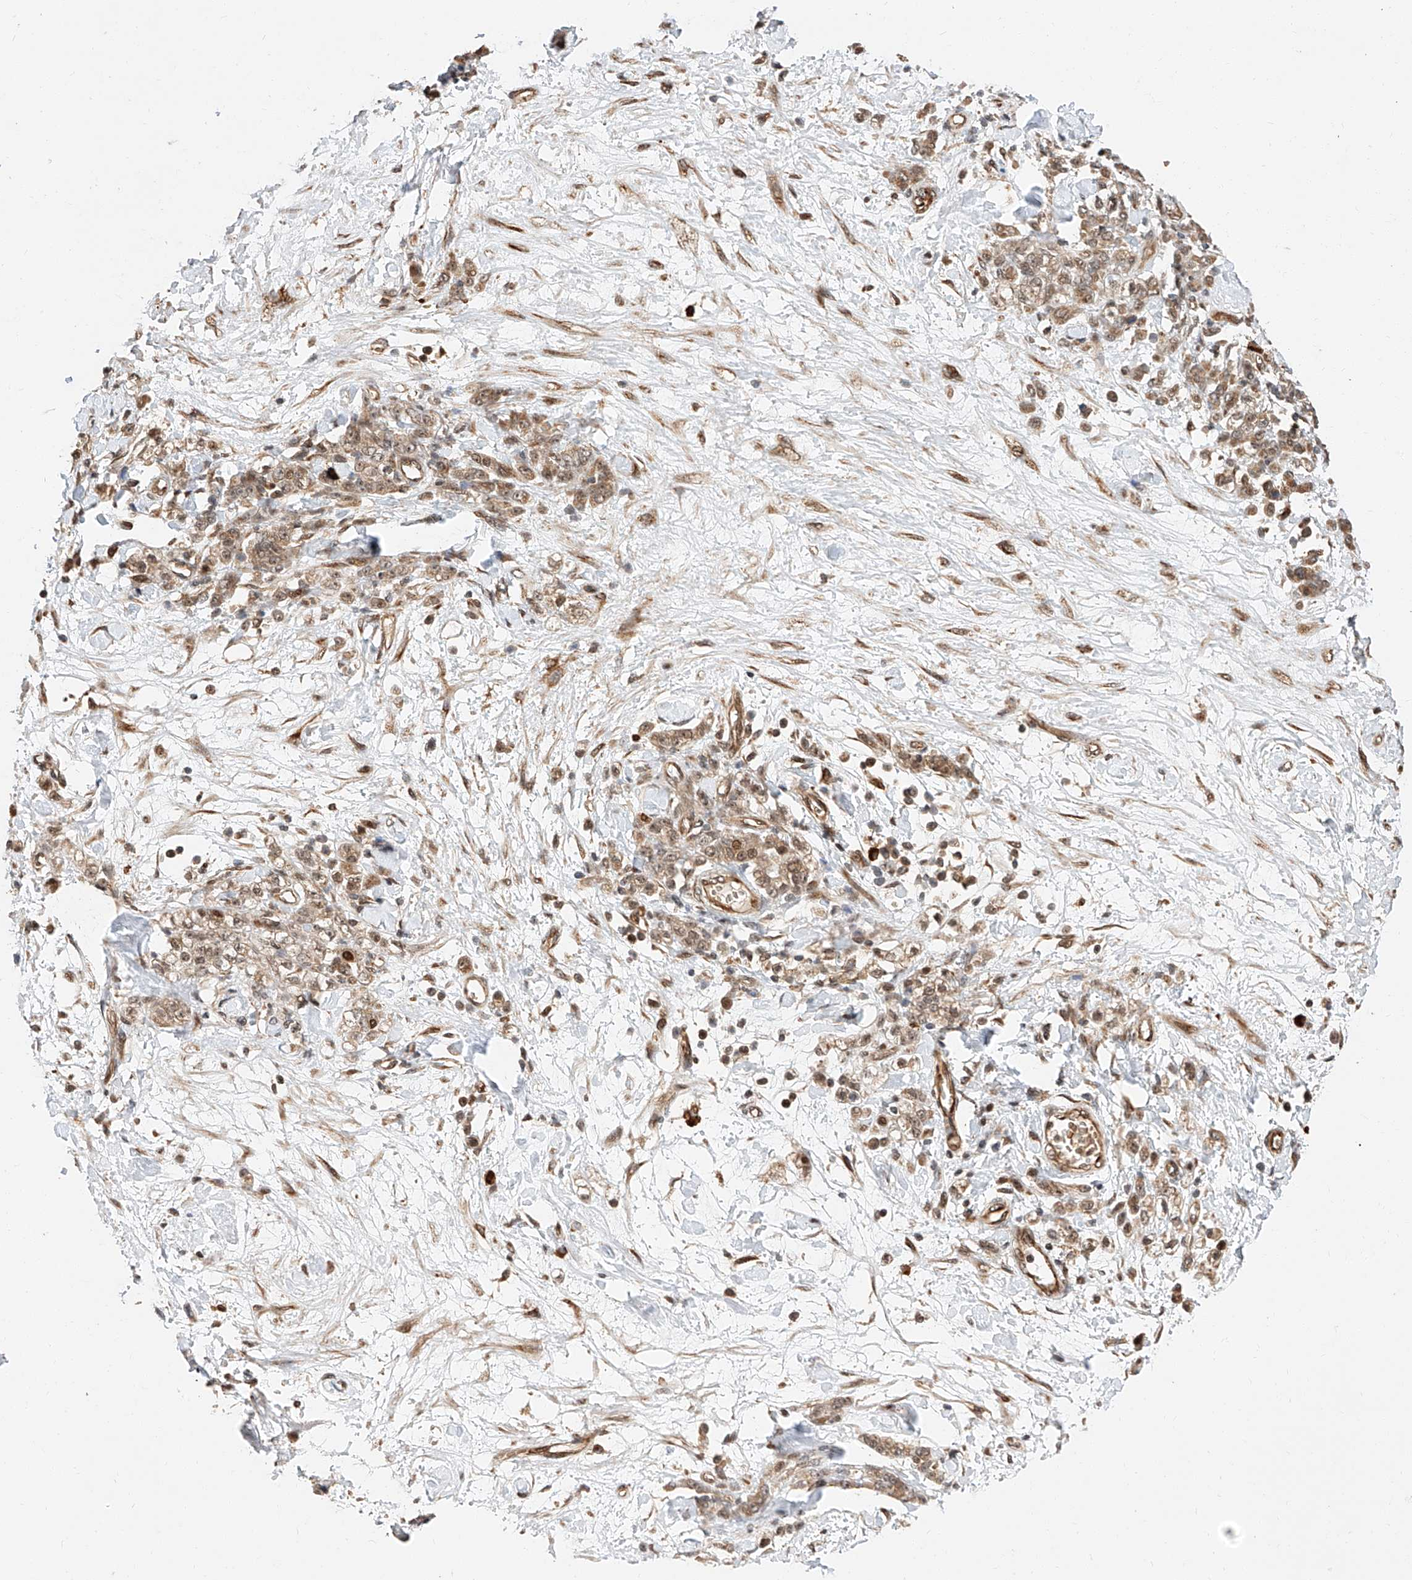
{"staining": {"intensity": "moderate", "quantity": ">75%", "location": "cytoplasmic/membranous,nuclear"}, "tissue": "stomach cancer", "cell_type": "Tumor cells", "image_type": "cancer", "snomed": [{"axis": "morphology", "description": "Normal tissue, NOS"}, {"axis": "morphology", "description": "Adenocarcinoma, NOS"}, {"axis": "topography", "description": "Stomach"}], "caption": "Stomach cancer stained with a brown dye exhibits moderate cytoplasmic/membranous and nuclear positive staining in approximately >75% of tumor cells.", "gene": "THTPA", "patient": {"sex": "male", "age": 82}}